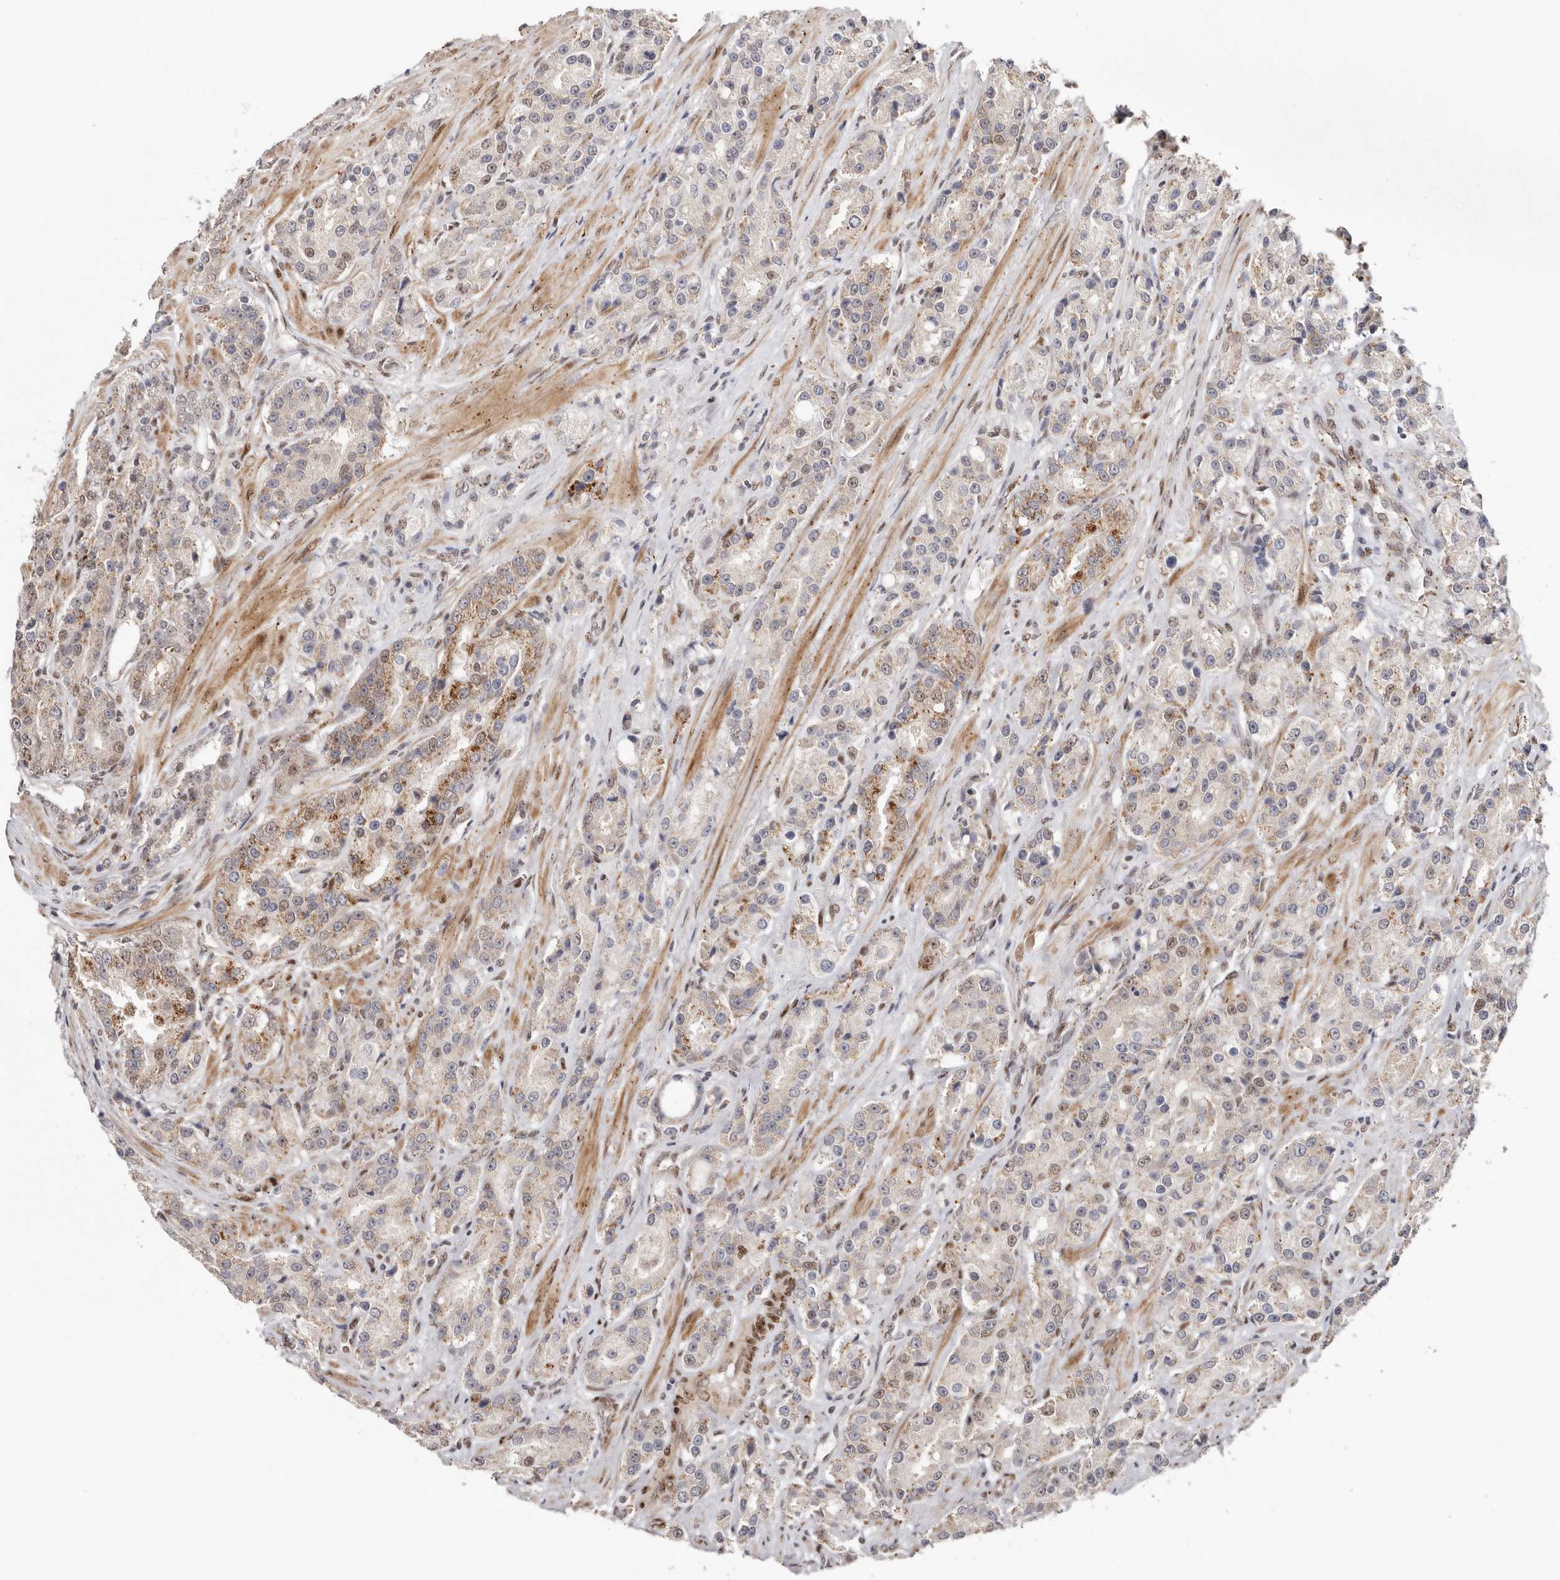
{"staining": {"intensity": "weak", "quantity": "25%-75%", "location": "cytoplasmic/membranous,nuclear"}, "tissue": "prostate cancer", "cell_type": "Tumor cells", "image_type": "cancer", "snomed": [{"axis": "morphology", "description": "Adenocarcinoma, High grade"}, {"axis": "topography", "description": "Prostate"}], "caption": "Immunohistochemistry (IHC) of high-grade adenocarcinoma (prostate) displays low levels of weak cytoplasmic/membranous and nuclear expression in approximately 25%-75% of tumor cells.", "gene": "SMAD7", "patient": {"sex": "male", "age": 60}}